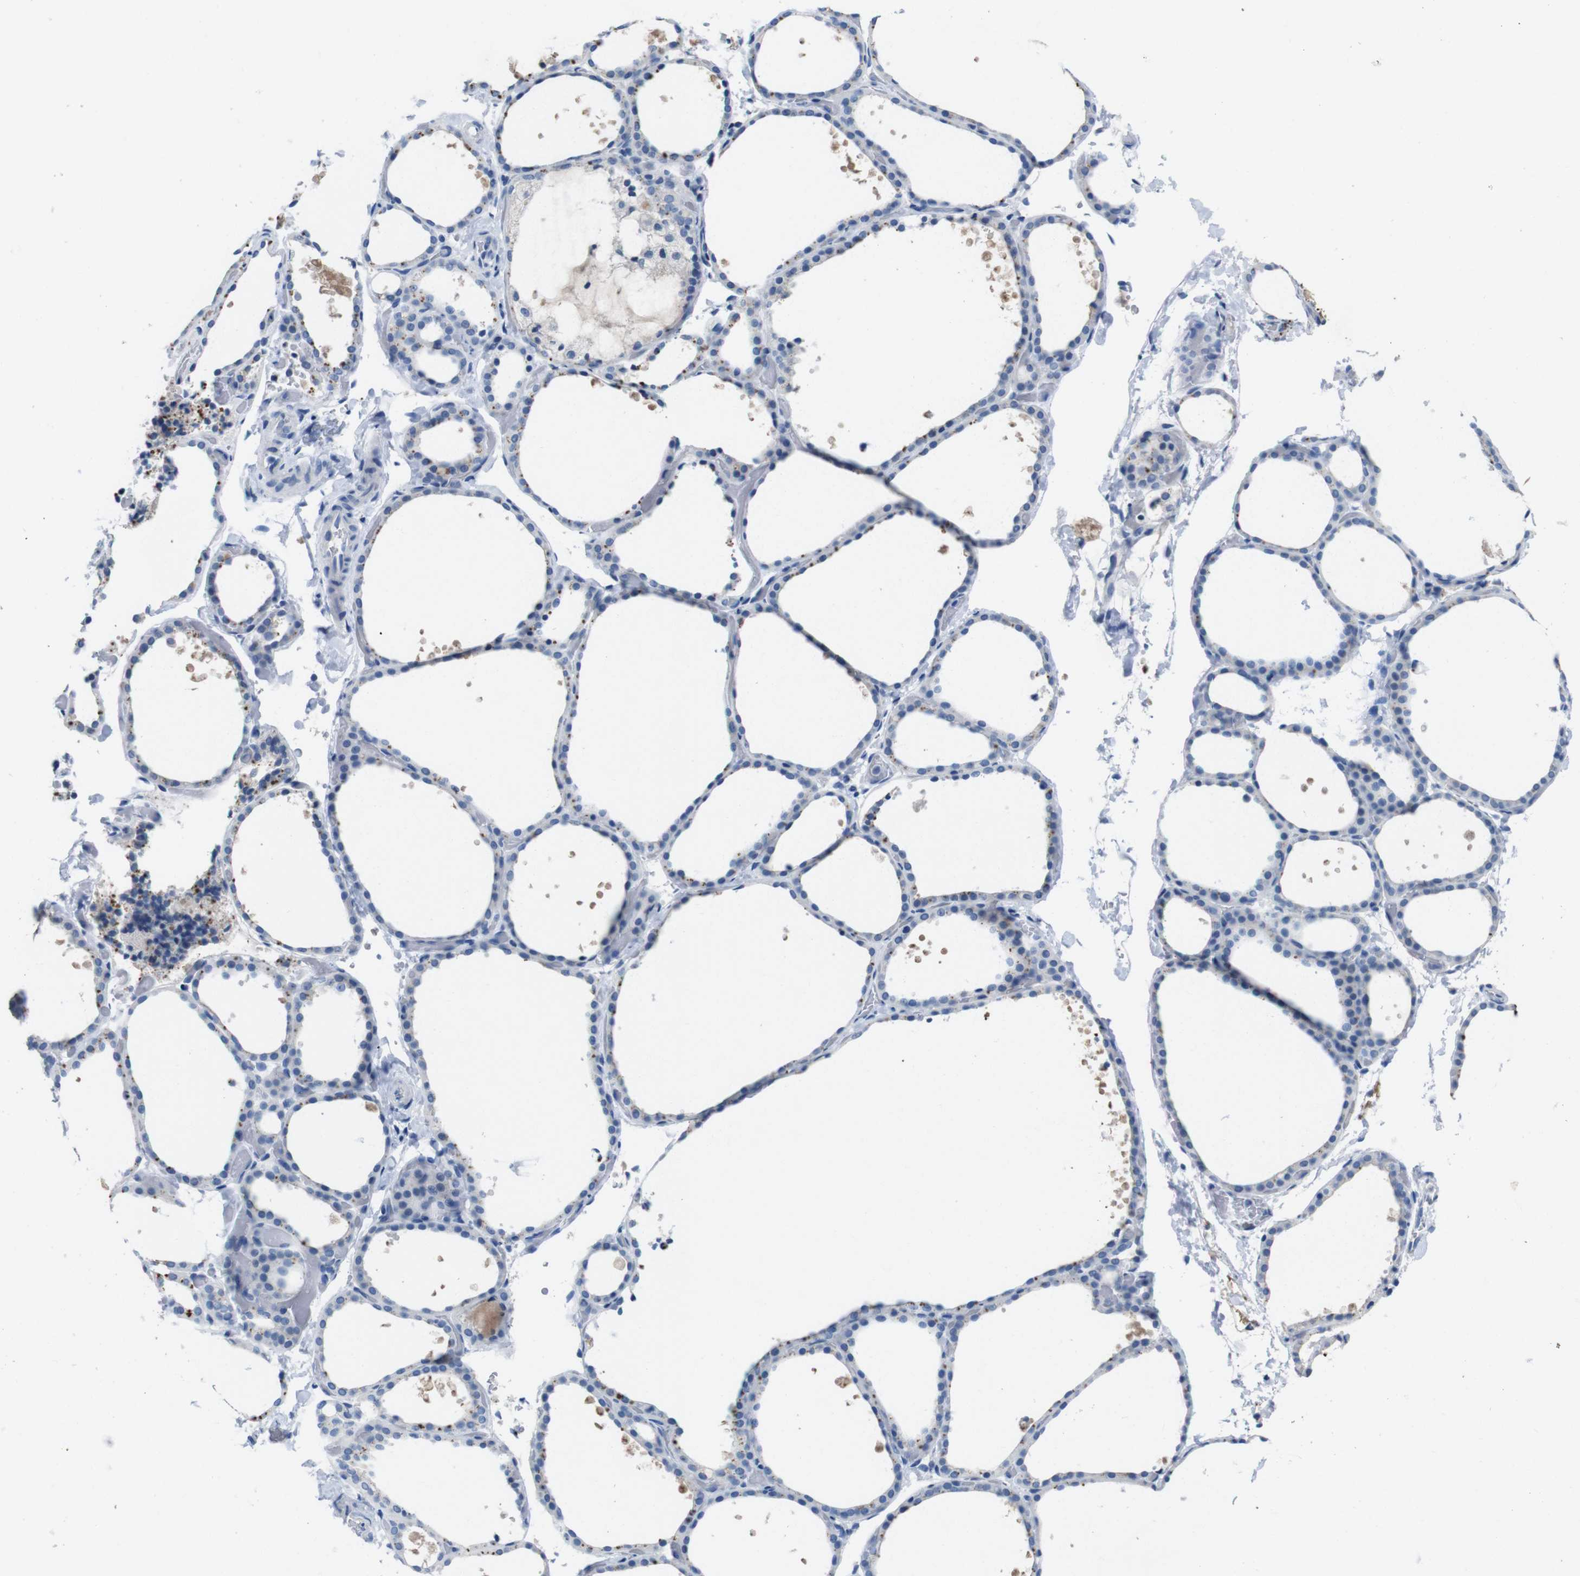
{"staining": {"intensity": "negative", "quantity": "none", "location": "none"}, "tissue": "thyroid gland", "cell_type": "Glandular cells", "image_type": "normal", "snomed": [{"axis": "morphology", "description": "Normal tissue, NOS"}, {"axis": "topography", "description": "Thyroid gland"}], "caption": "This micrograph is of benign thyroid gland stained with IHC to label a protein in brown with the nuclei are counter-stained blue. There is no expression in glandular cells. Nuclei are stained in blue.", "gene": "SLC2A8", "patient": {"sex": "female", "age": 44}}